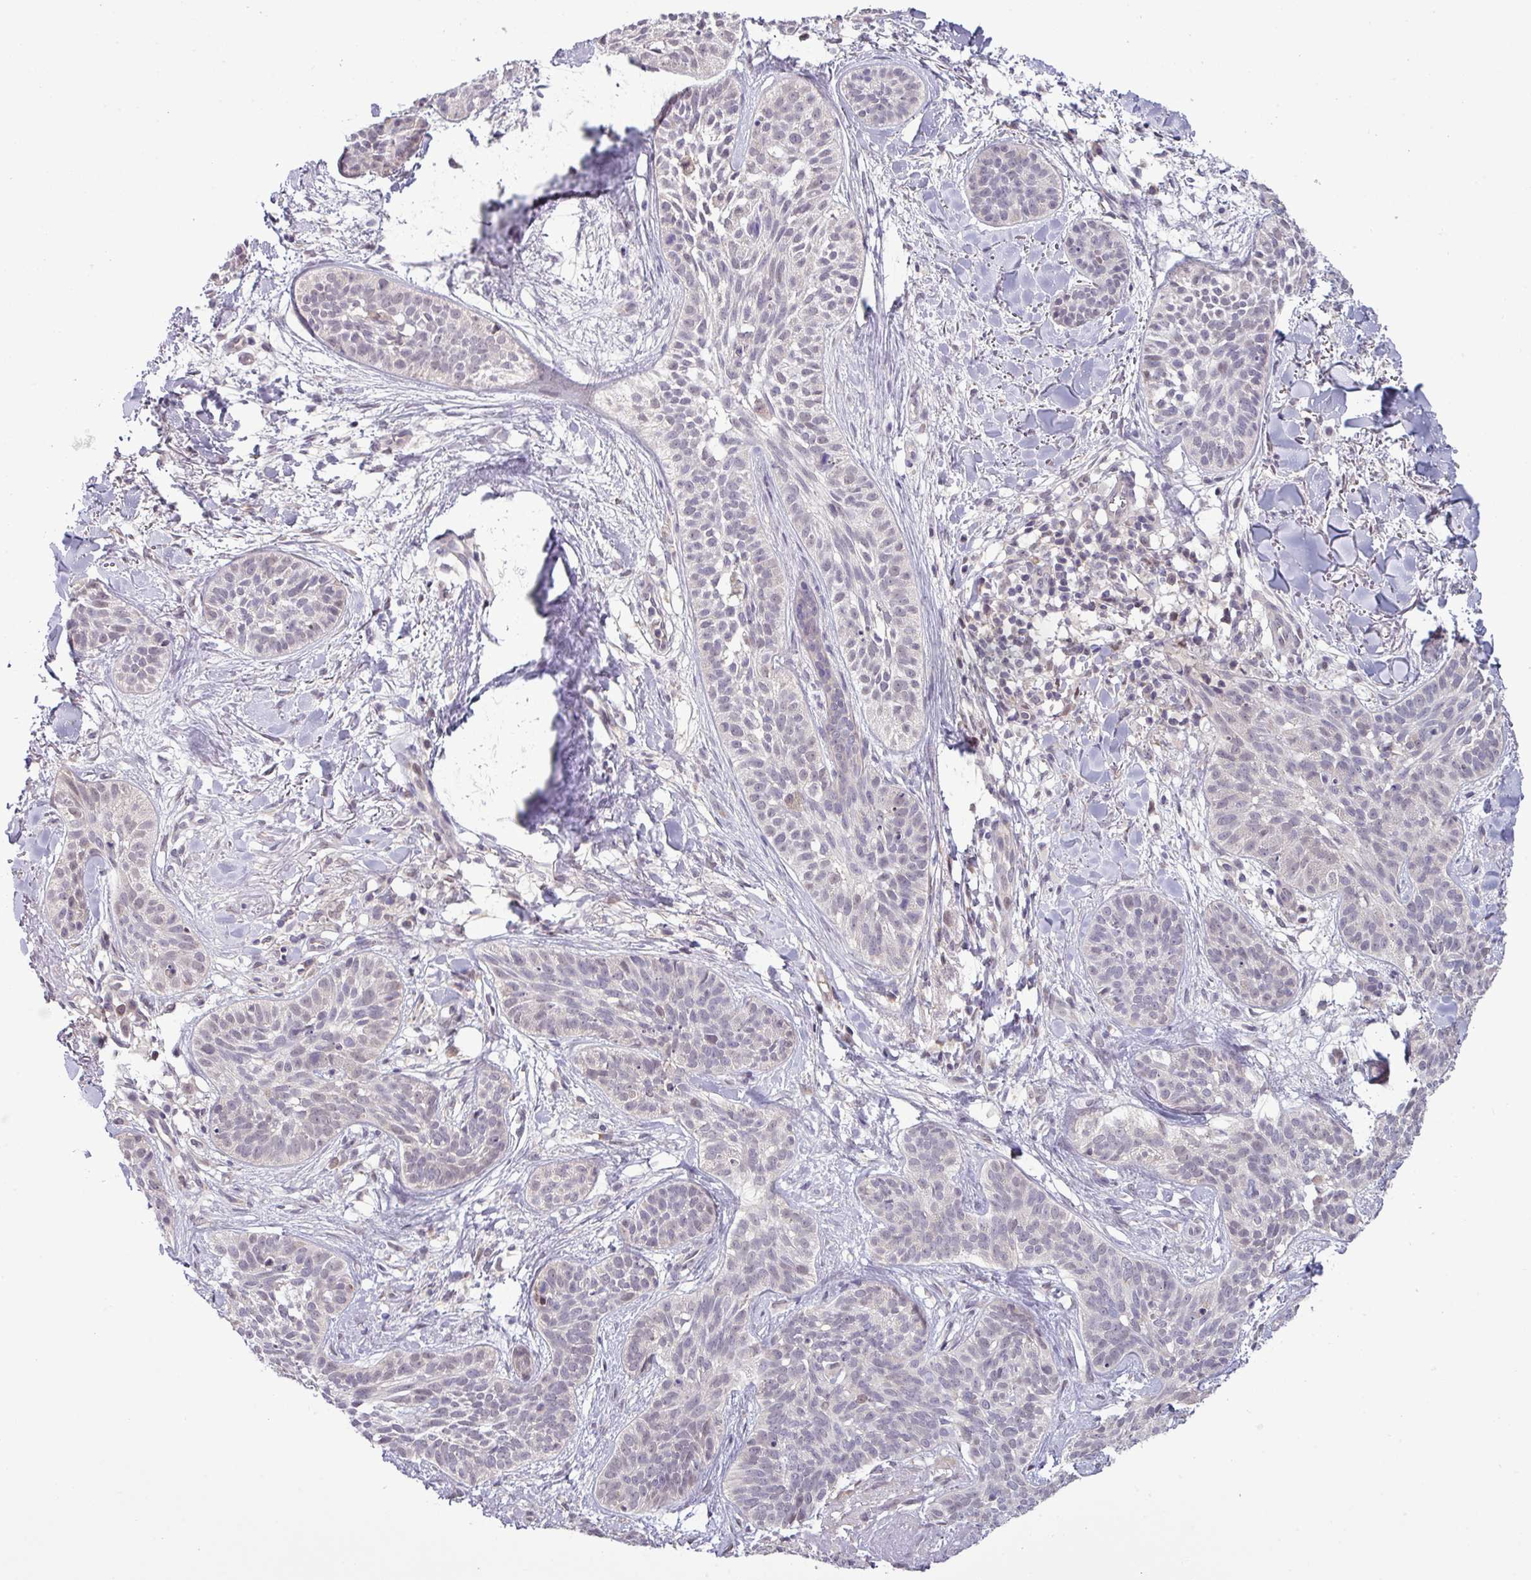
{"staining": {"intensity": "weak", "quantity": "<25%", "location": "nuclear"}, "tissue": "skin cancer", "cell_type": "Tumor cells", "image_type": "cancer", "snomed": [{"axis": "morphology", "description": "Basal cell carcinoma"}, {"axis": "topography", "description": "Skin"}], "caption": "DAB (3,3'-diaminobenzidine) immunohistochemical staining of human skin cancer demonstrates no significant positivity in tumor cells.", "gene": "RIPPLY1", "patient": {"sex": "male", "age": 52}}